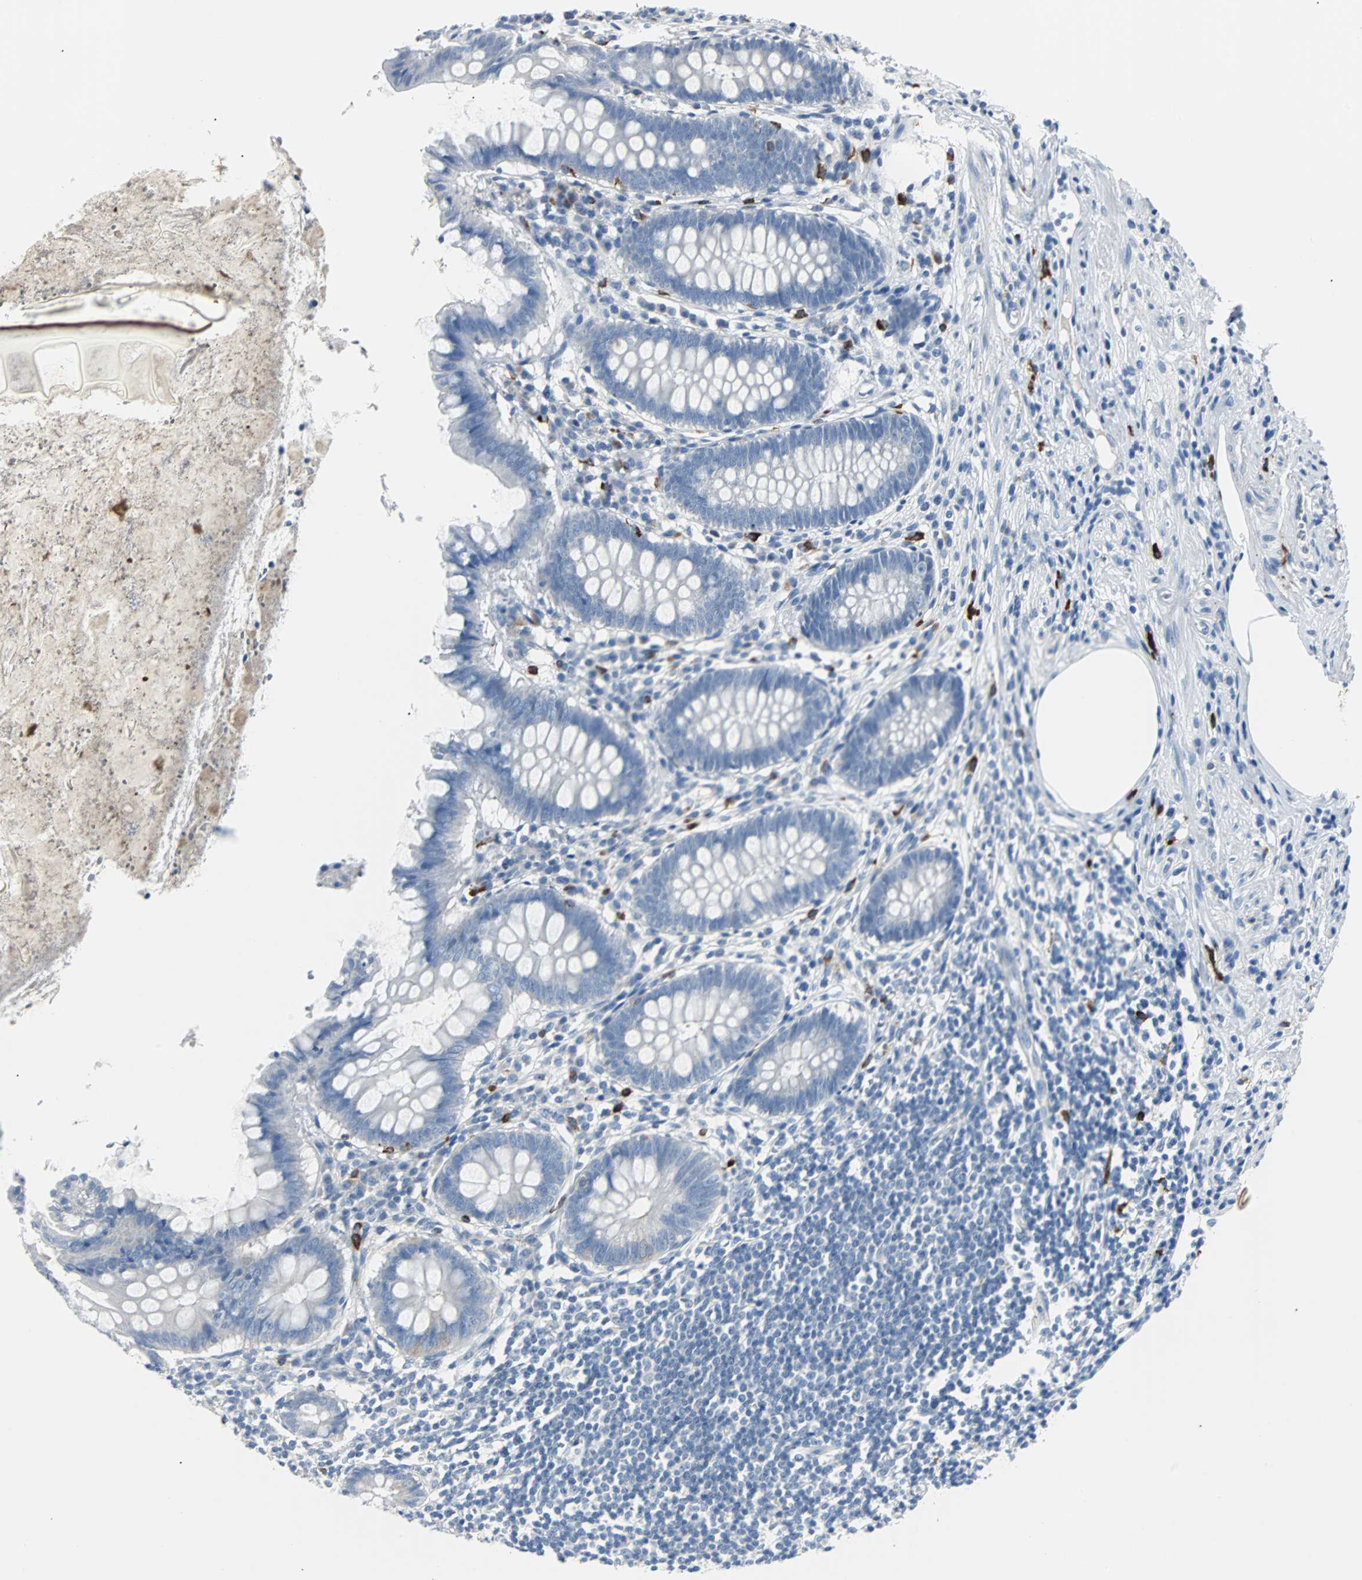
{"staining": {"intensity": "negative", "quantity": "none", "location": "none"}, "tissue": "appendix", "cell_type": "Glandular cells", "image_type": "normal", "snomed": [{"axis": "morphology", "description": "Normal tissue, NOS"}, {"axis": "topography", "description": "Appendix"}], "caption": "This is an IHC image of benign human appendix. There is no expression in glandular cells.", "gene": "RASA1", "patient": {"sex": "female", "age": 50}}